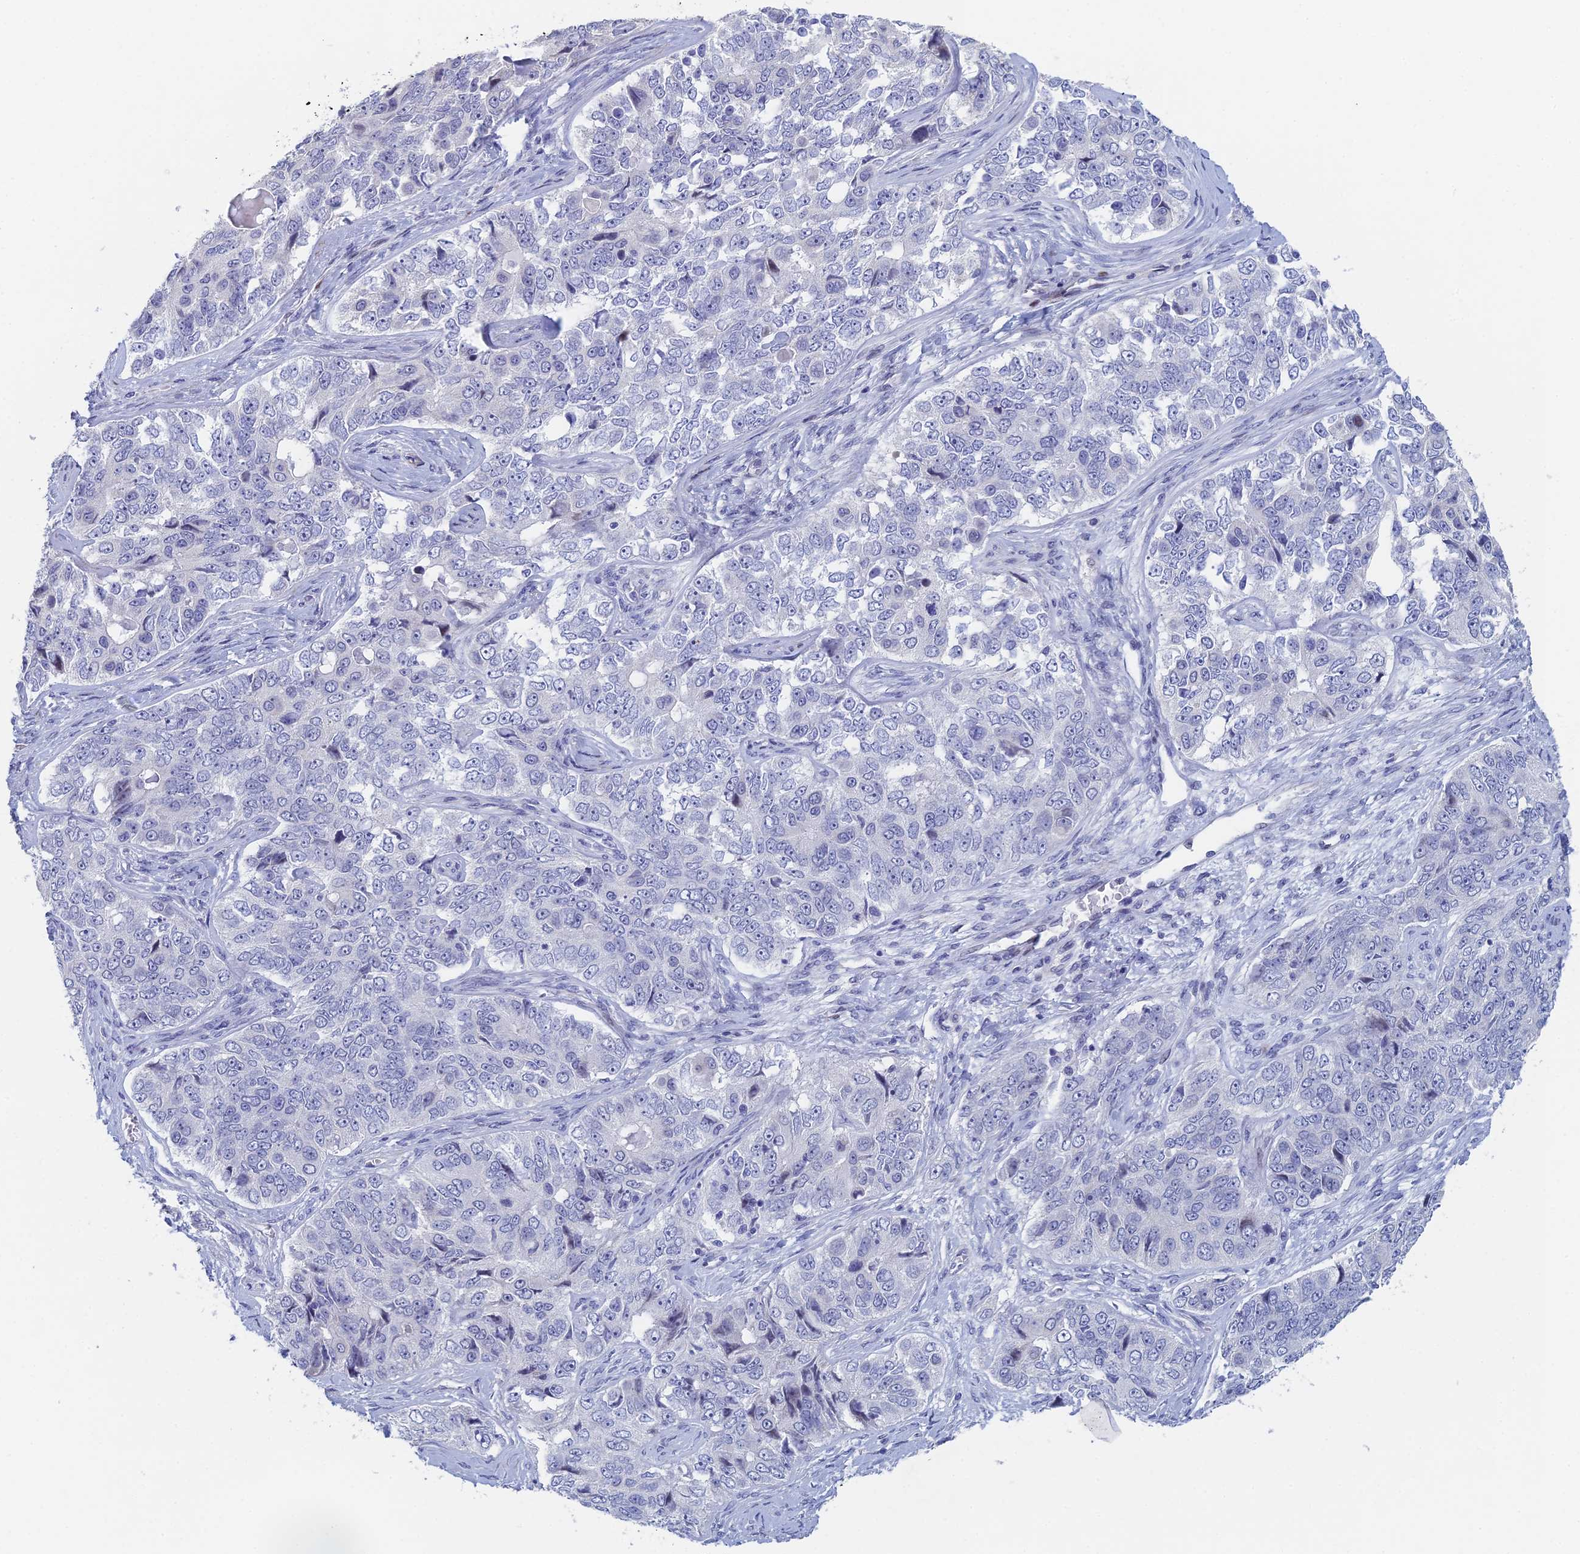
{"staining": {"intensity": "negative", "quantity": "none", "location": "none"}, "tissue": "ovarian cancer", "cell_type": "Tumor cells", "image_type": "cancer", "snomed": [{"axis": "morphology", "description": "Carcinoma, endometroid"}, {"axis": "topography", "description": "Ovary"}], "caption": "The photomicrograph reveals no staining of tumor cells in endometroid carcinoma (ovarian).", "gene": "DRGX", "patient": {"sex": "female", "age": 51}}